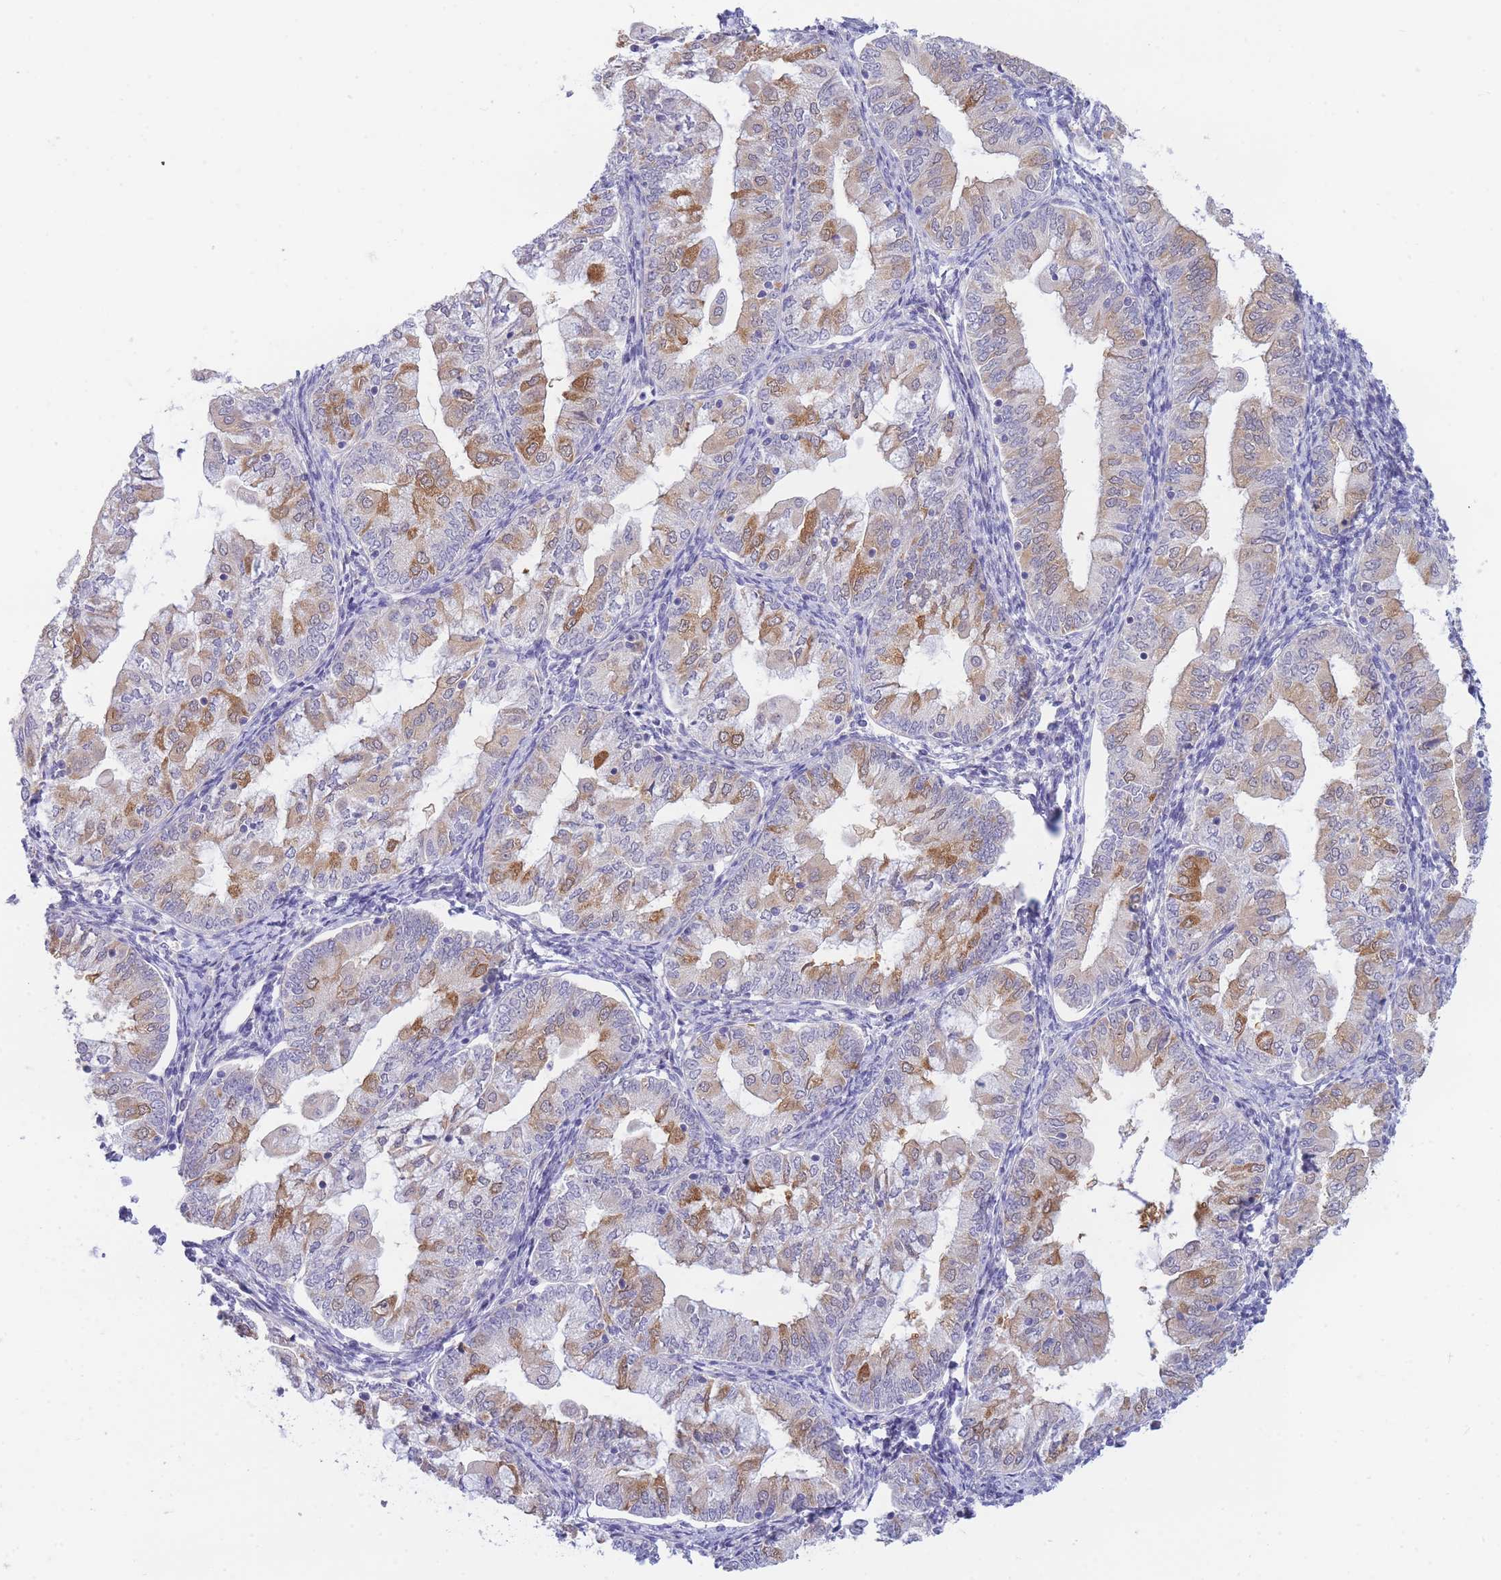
{"staining": {"intensity": "moderate", "quantity": "25%-75%", "location": "cytoplasmic/membranous"}, "tissue": "endometrial cancer", "cell_type": "Tumor cells", "image_type": "cancer", "snomed": [{"axis": "morphology", "description": "Adenocarcinoma, NOS"}, {"axis": "topography", "description": "Endometrium"}], "caption": "Endometrial cancer stained for a protein shows moderate cytoplasmic/membranous positivity in tumor cells.", "gene": "SUGT1", "patient": {"sex": "female", "age": 55}}